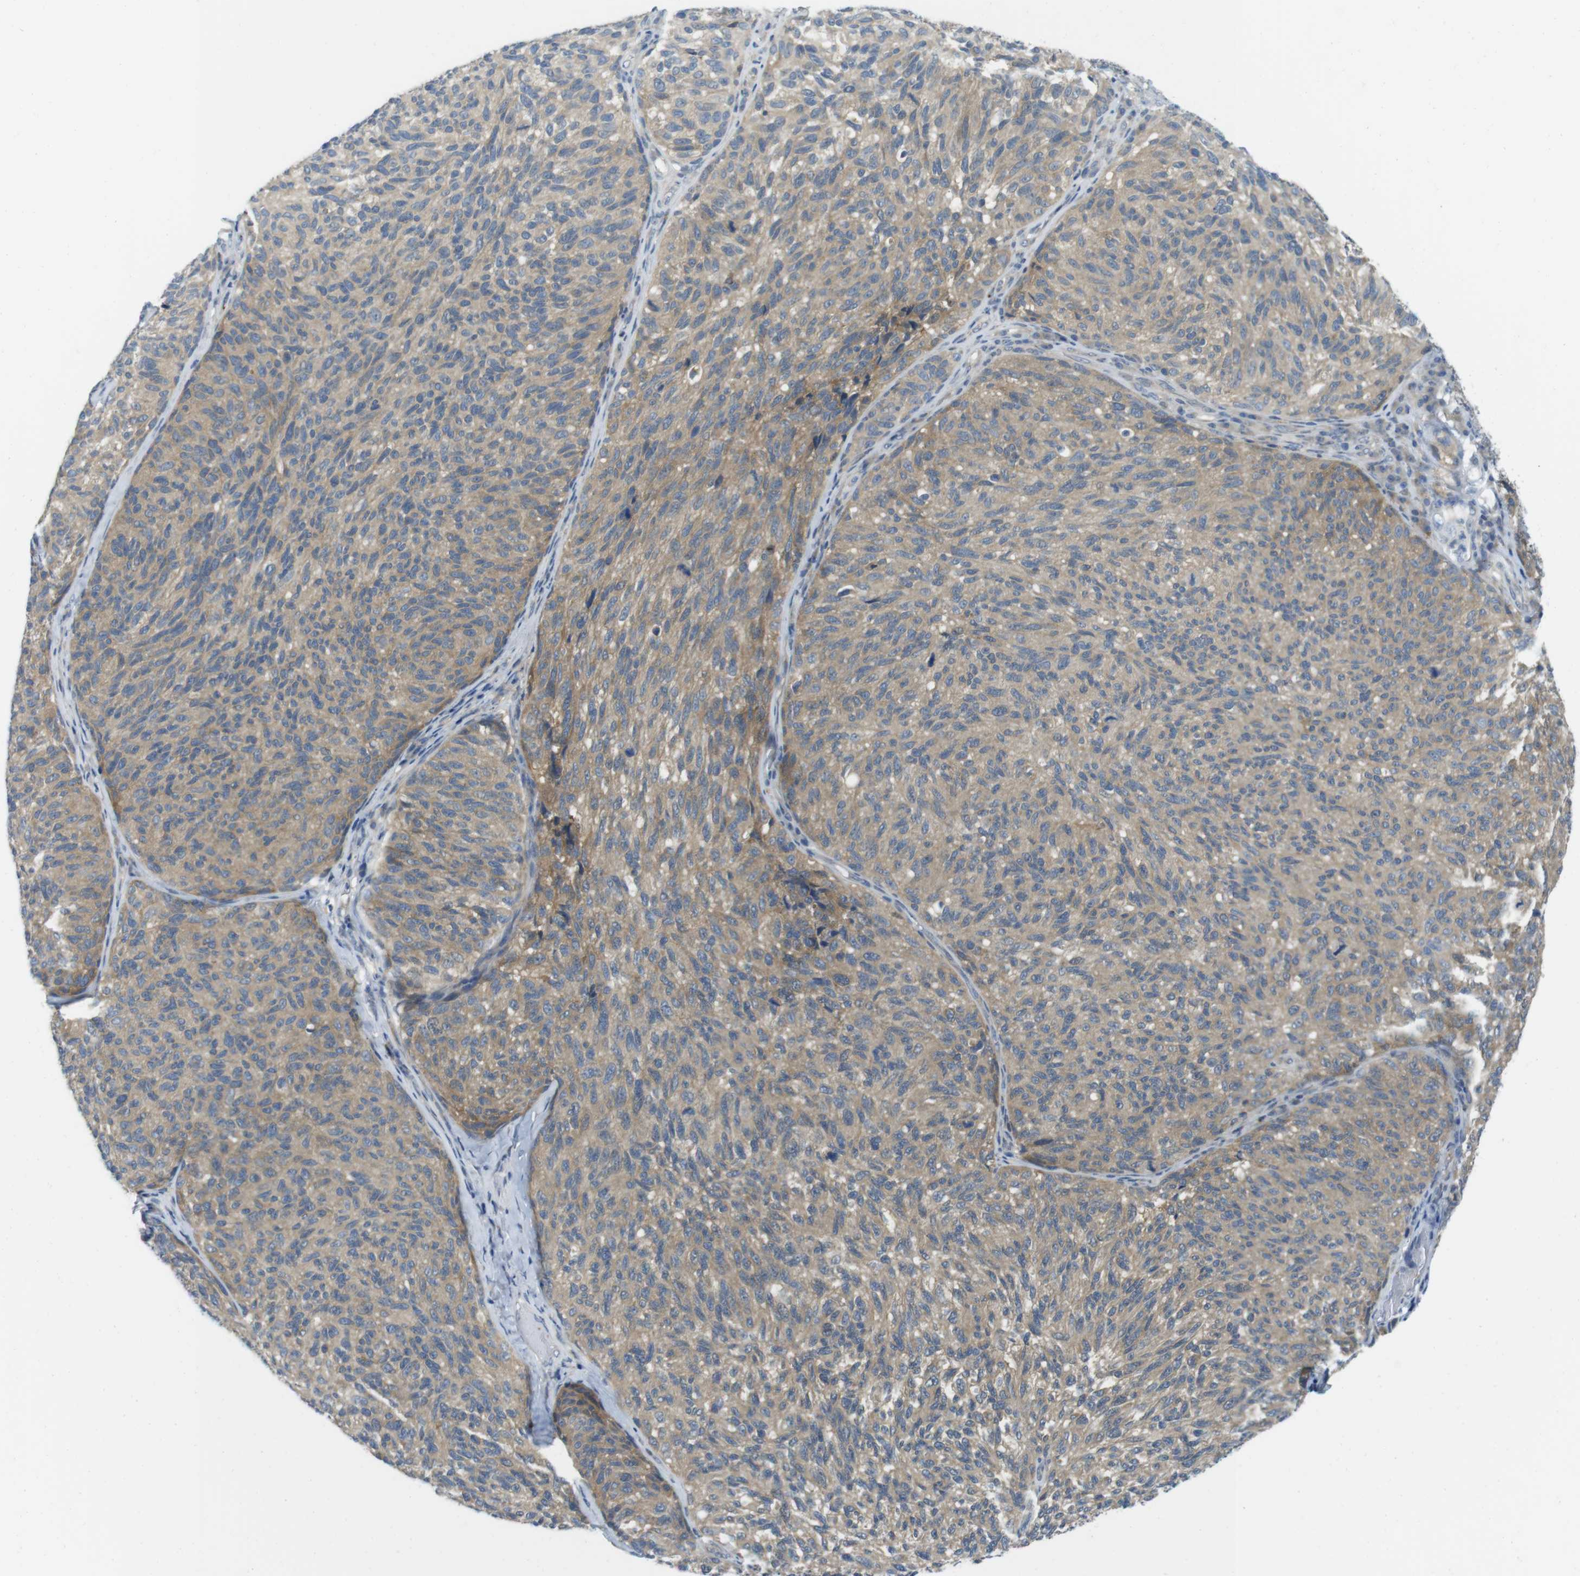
{"staining": {"intensity": "weak", "quantity": ">75%", "location": "cytoplasmic/membranous"}, "tissue": "melanoma", "cell_type": "Tumor cells", "image_type": "cancer", "snomed": [{"axis": "morphology", "description": "Malignant melanoma, NOS"}, {"axis": "topography", "description": "Skin"}], "caption": "Weak cytoplasmic/membranous positivity for a protein is identified in about >75% of tumor cells of malignant melanoma using IHC.", "gene": "CASP2", "patient": {"sex": "female", "age": 73}}